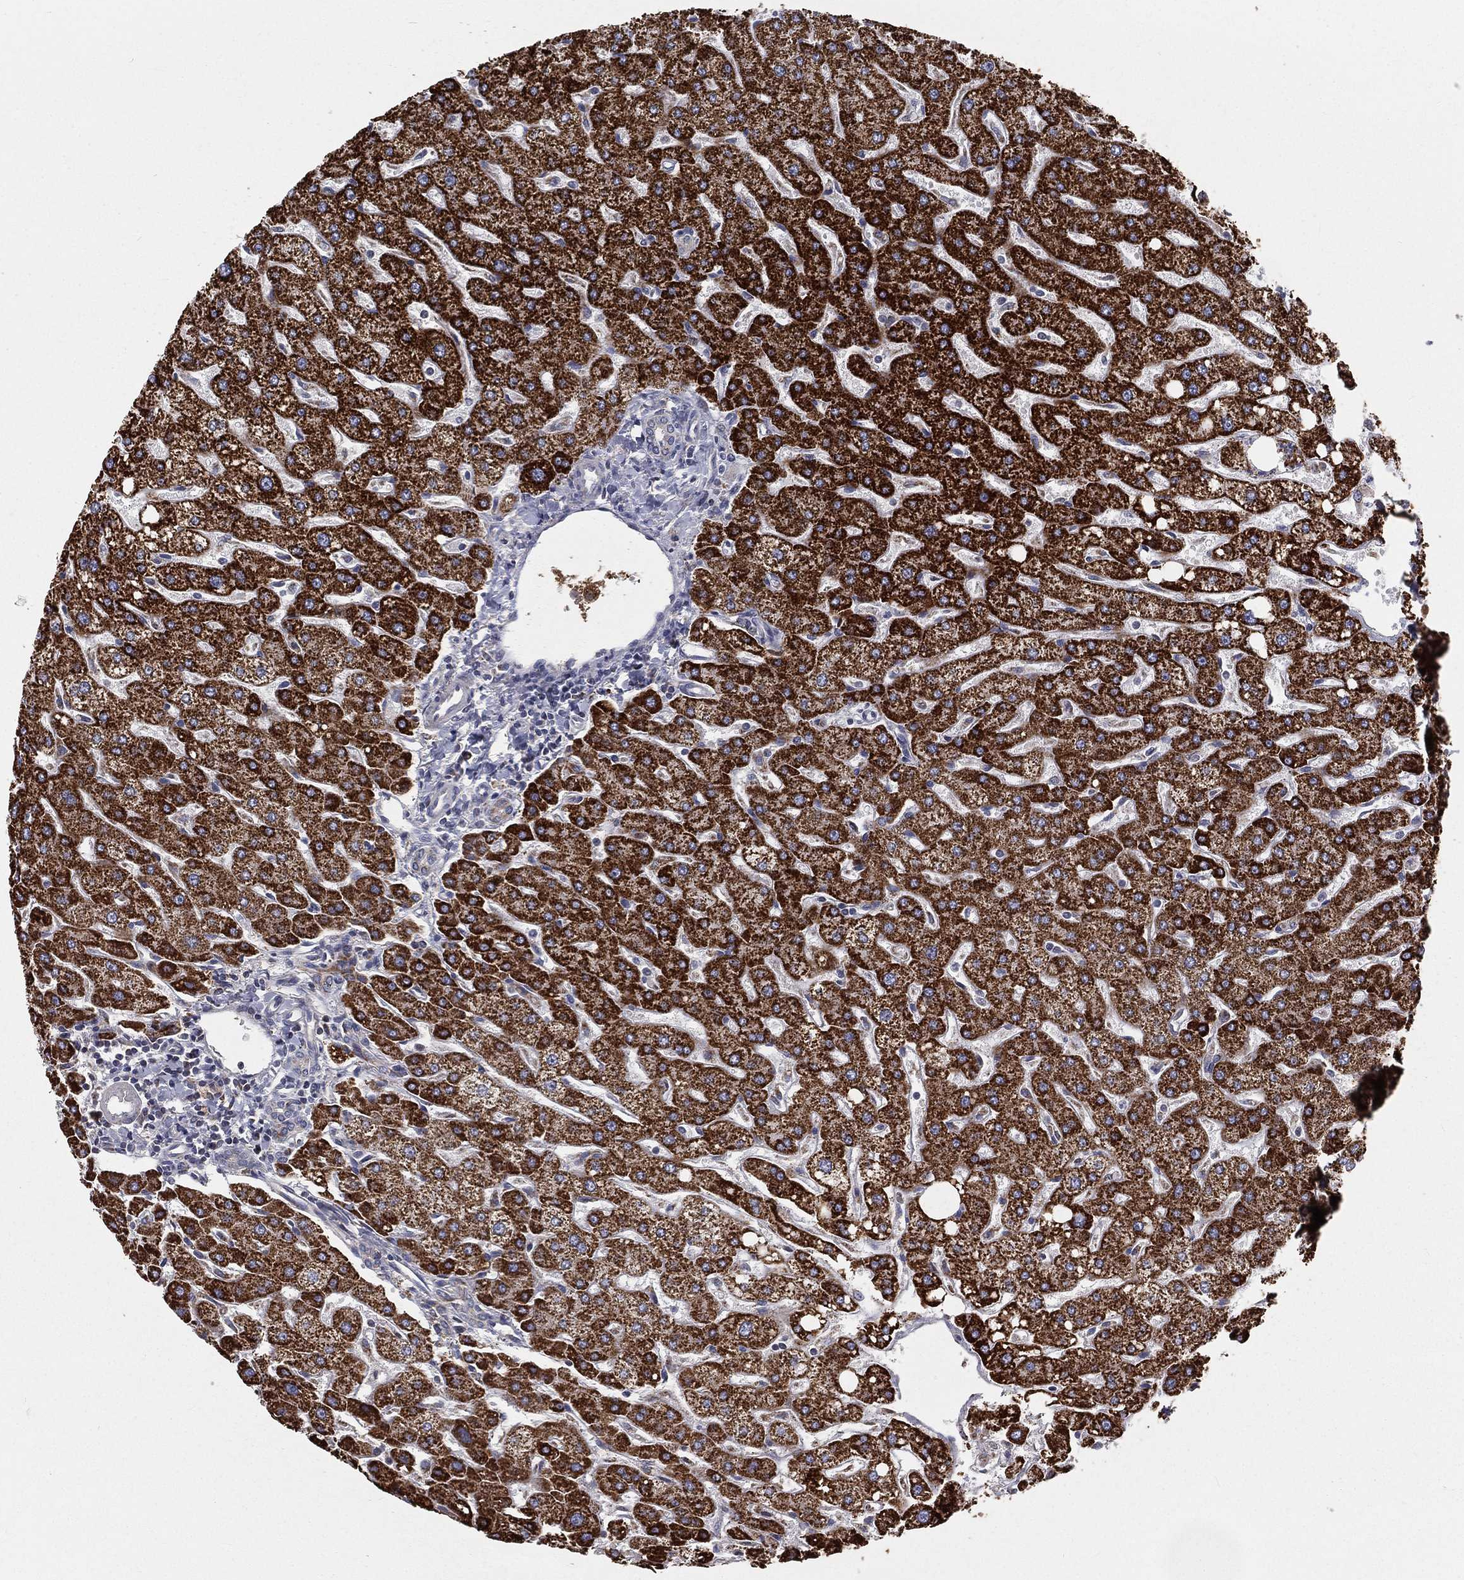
{"staining": {"intensity": "negative", "quantity": "none", "location": "none"}, "tissue": "liver", "cell_type": "Cholangiocytes", "image_type": "normal", "snomed": [{"axis": "morphology", "description": "Normal tissue, NOS"}, {"axis": "topography", "description": "Liver"}], "caption": "Immunohistochemistry image of unremarkable liver stained for a protein (brown), which displays no expression in cholangiocytes.", "gene": "HADH", "patient": {"sex": "male", "age": 67}}